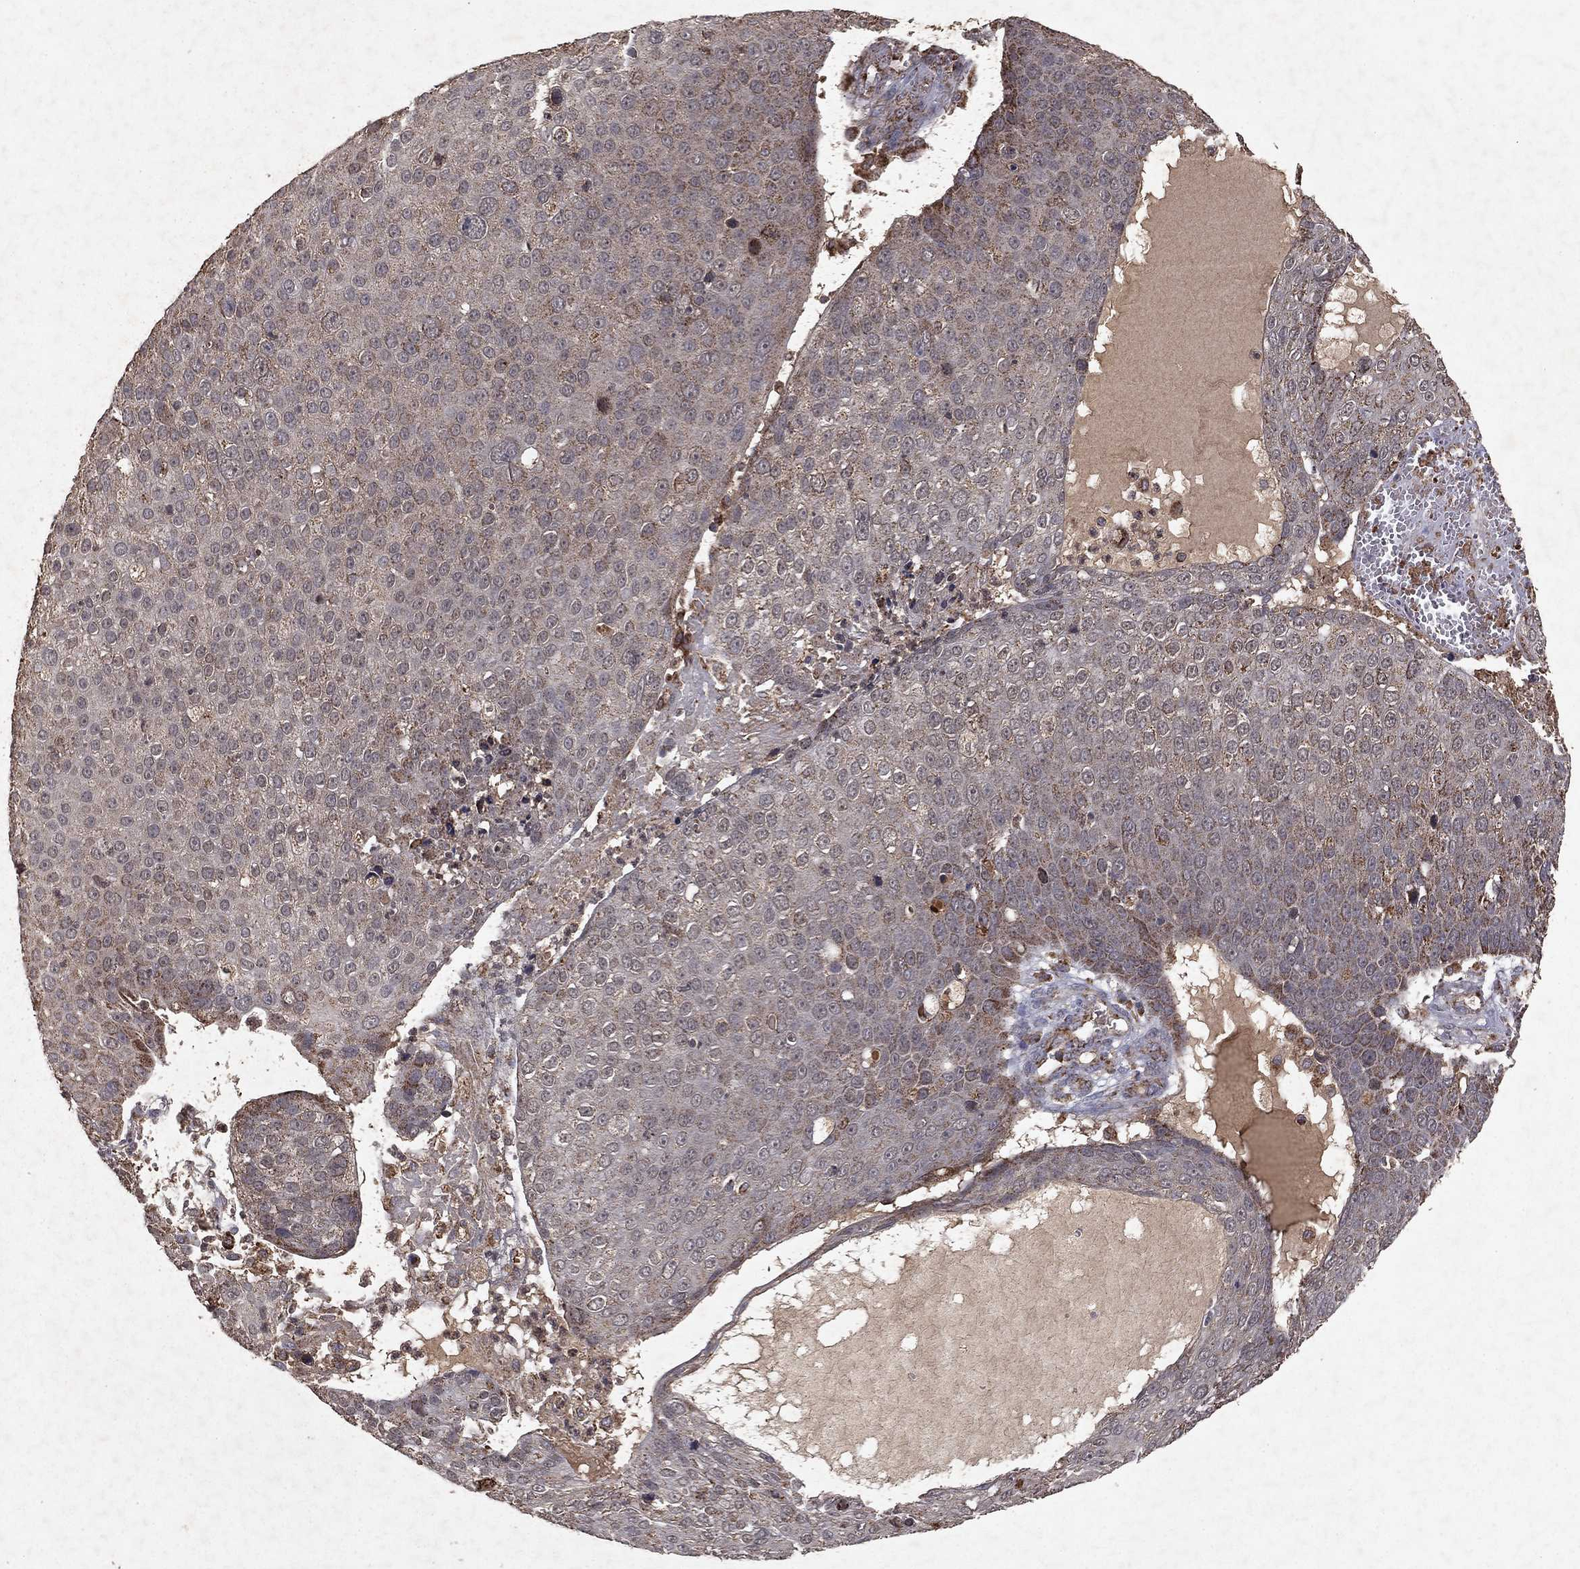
{"staining": {"intensity": "moderate", "quantity": "25%-75%", "location": "cytoplasmic/membranous"}, "tissue": "skin cancer", "cell_type": "Tumor cells", "image_type": "cancer", "snomed": [{"axis": "morphology", "description": "Squamous cell carcinoma, NOS"}, {"axis": "topography", "description": "Skin"}], "caption": "Tumor cells exhibit medium levels of moderate cytoplasmic/membranous staining in about 25%-75% of cells in skin cancer.", "gene": "PYROXD2", "patient": {"sex": "male", "age": 71}}